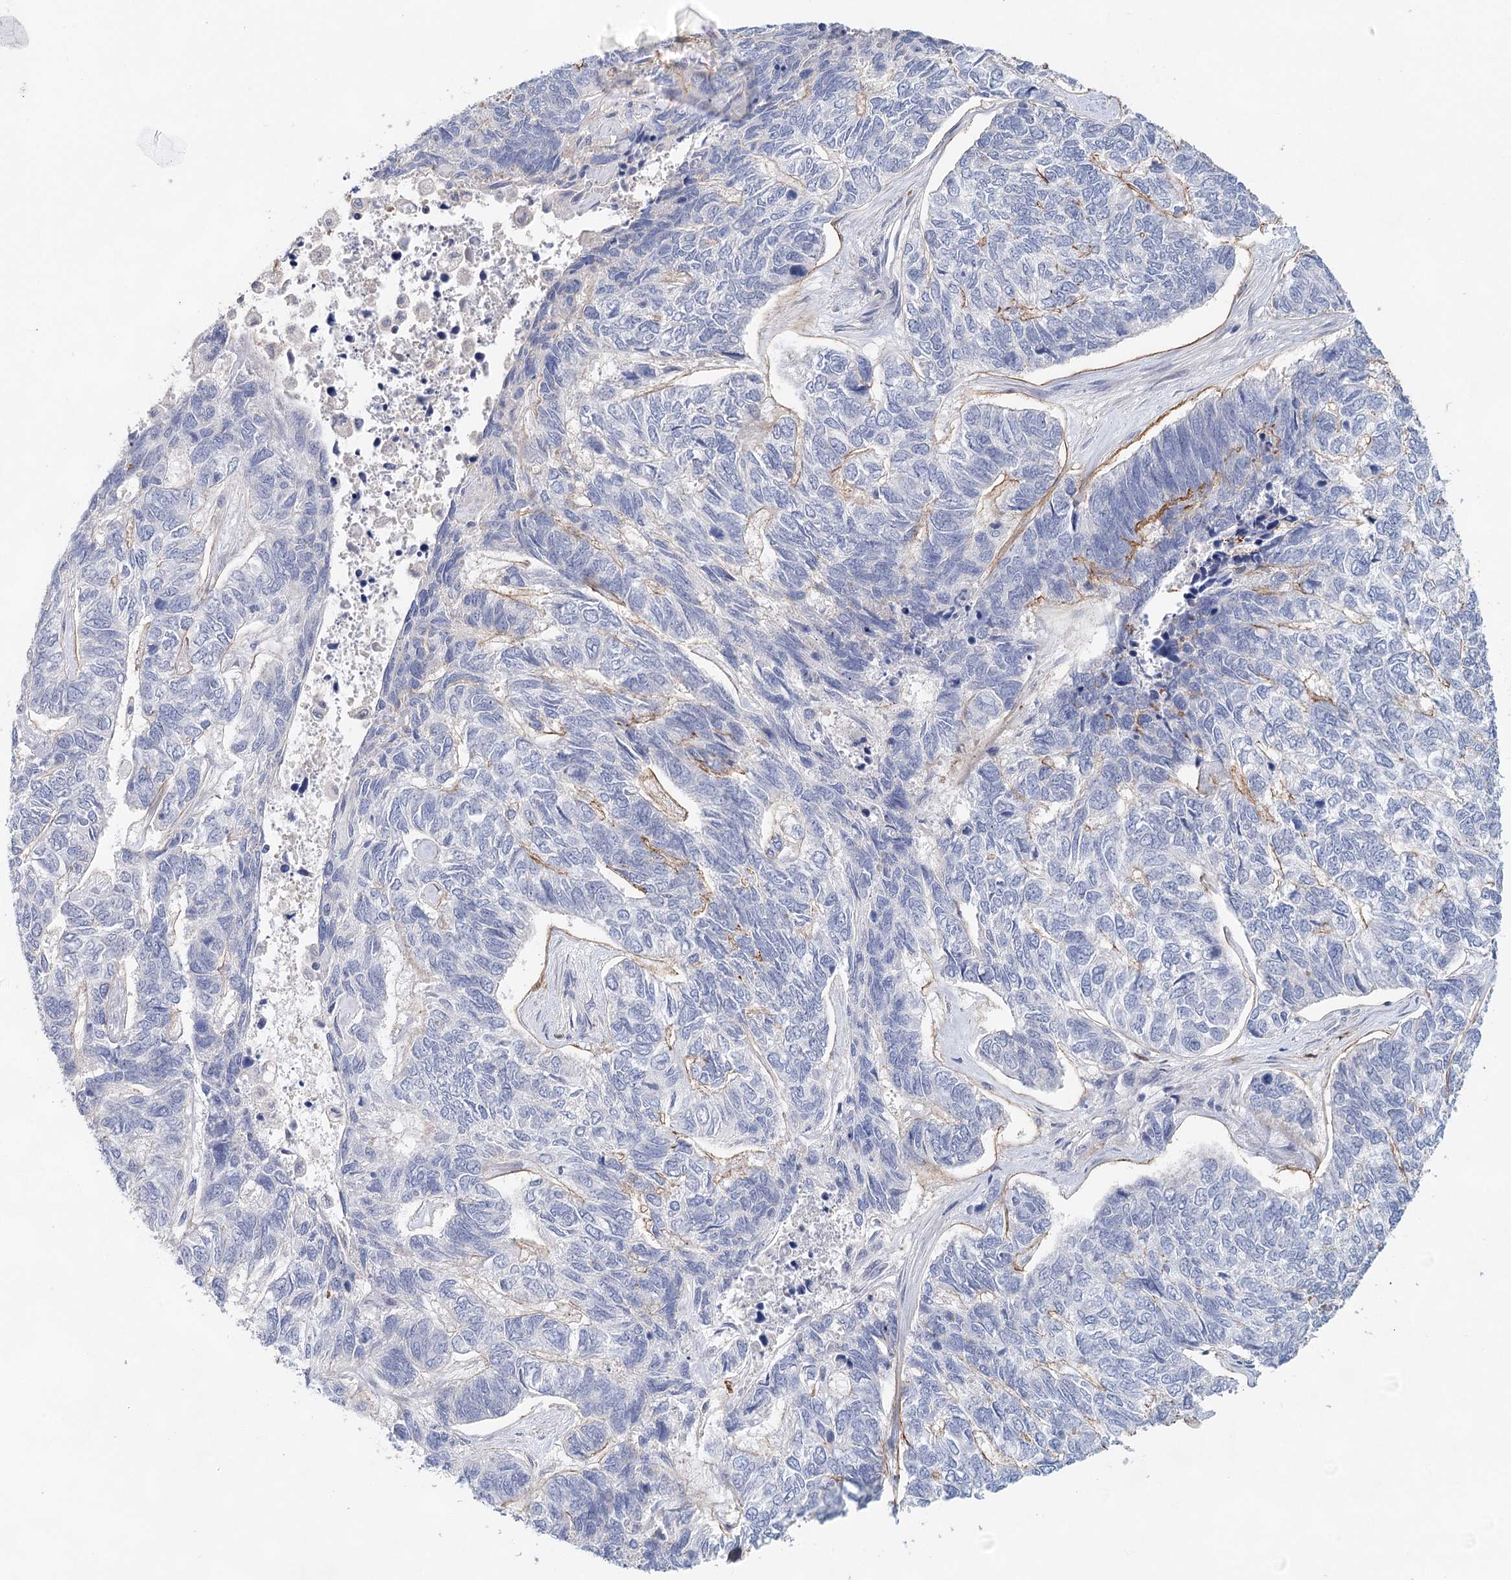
{"staining": {"intensity": "negative", "quantity": "none", "location": "none"}, "tissue": "skin cancer", "cell_type": "Tumor cells", "image_type": "cancer", "snomed": [{"axis": "morphology", "description": "Basal cell carcinoma"}, {"axis": "topography", "description": "Skin"}], "caption": "Photomicrograph shows no protein expression in tumor cells of skin cancer (basal cell carcinoma) tissue. Brightfield microscopy of IHC stained with DAB (brown) and hematoxylin (blue), captured at high magnification.", "gene": "SLC19A3", "patient": {"sex": "female", "age": 65}}